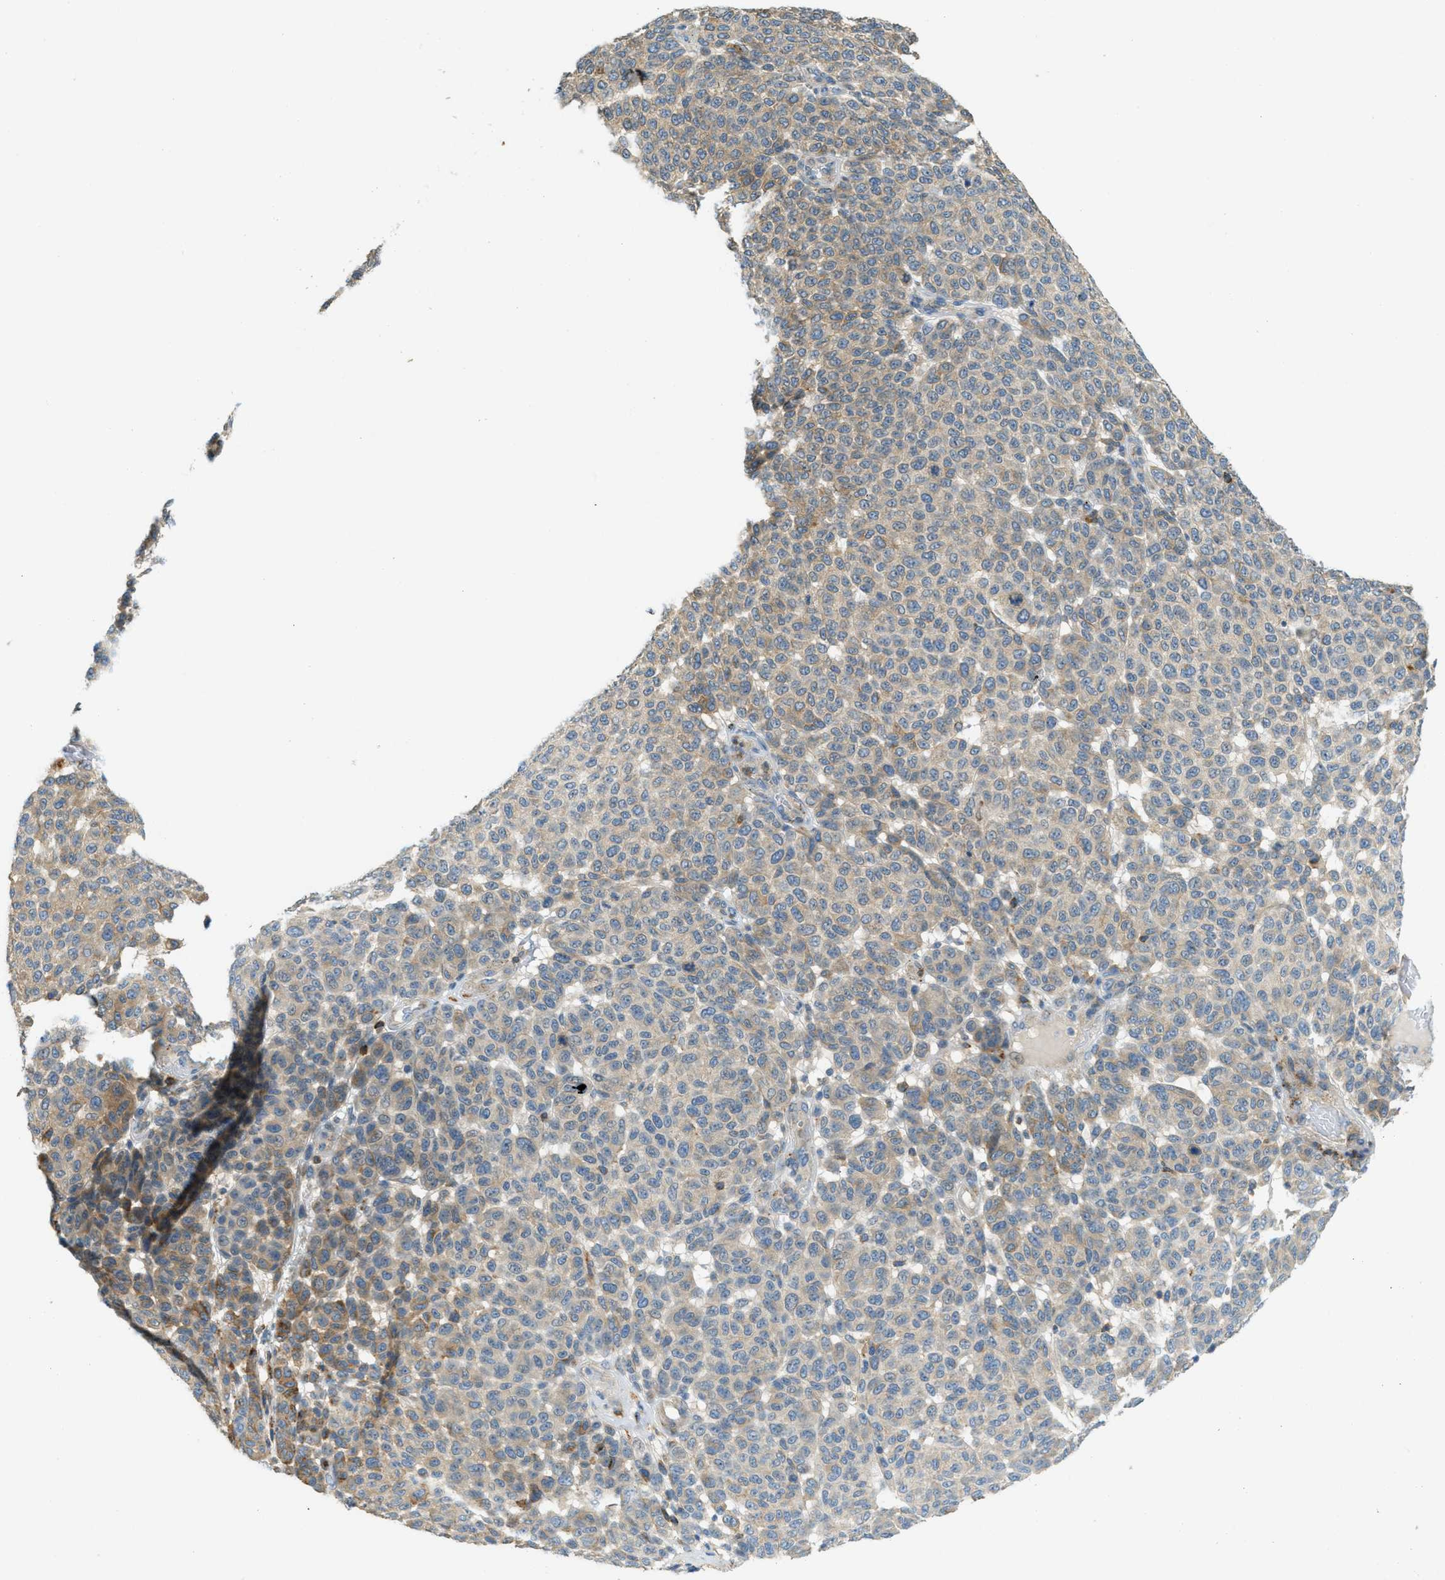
{"staining": {"intensity": "moderate", "quantity": "<25%", "location": "cytoplasmic/membranous"}, "tissue": "melanoma", "cell_type": "Tumor cells", "image_type": "cancer", "snomed": [{"axis": "morphology", "description": "Malignant melanoma, NOS"}, {"axis": "topography", "description": "Skin"}], "caption": "DAB (3,3'-diaminobenzidine) immunohistochemical staining of human melanoma demonstrates moderate cytoplasmic/membranous protein positivity in about <25% of tumor cells.", "gene": "PLBD2", "patient": {"sex": "male", "age": 59}}